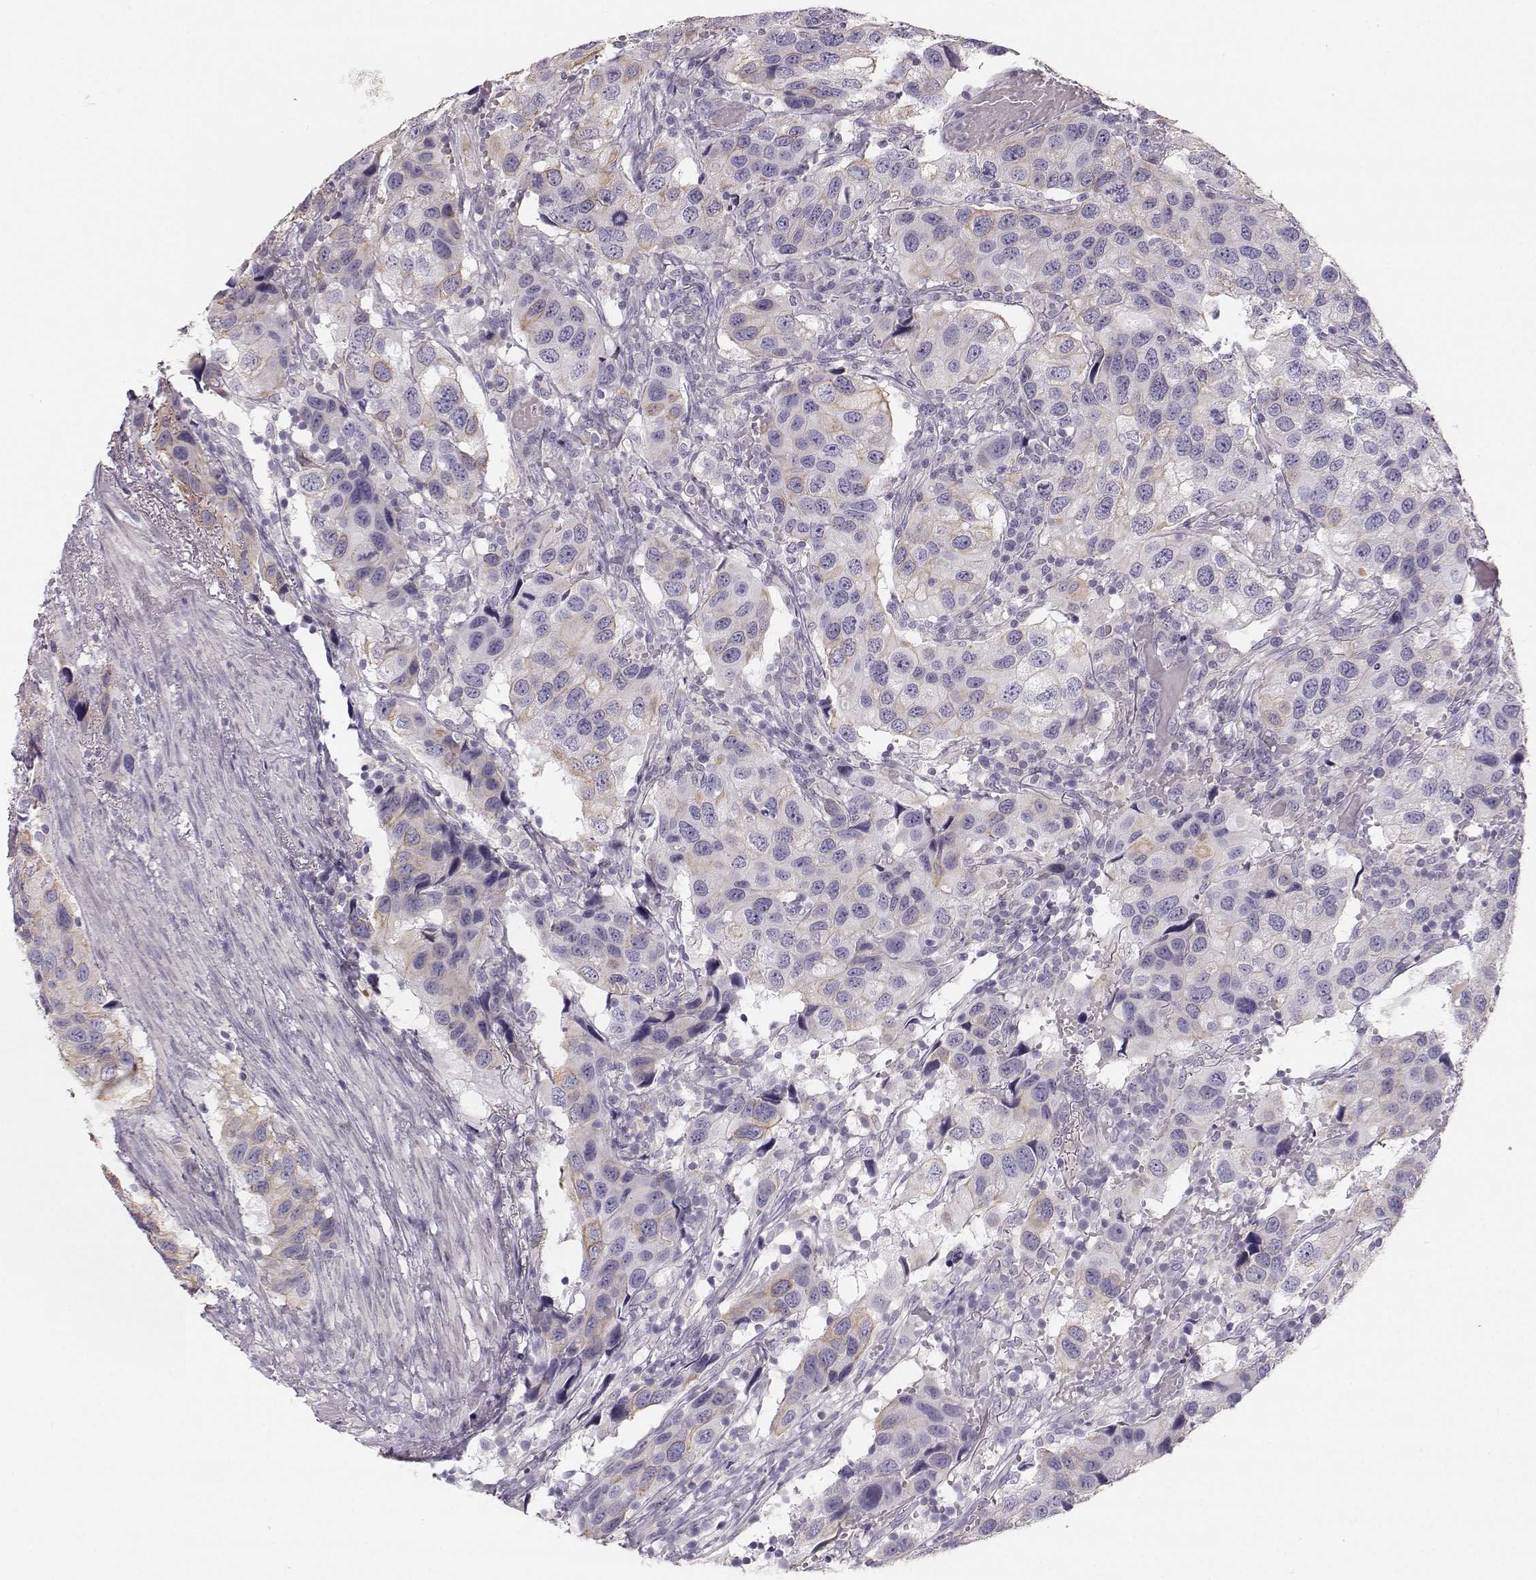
{"staining": {"intensity": "weak", "quantity": "<25%", "location": "cytoplasmic/membranous"}, "tissue": "urothelial cancer", "cell_type": "Tumor cells", "image_type": "cancer", "snomed": [{"axis": "morphology", "description": "Urothelial carcinoma, High grade"}, {"axis": "topography", "description": "Urinary bladder"}], "caption": "Tumor cells are negative for brown protein staining in urothelial cancer.", "gene": "RUNDC3A", "patient": {"sex": "male", "age": 79}}